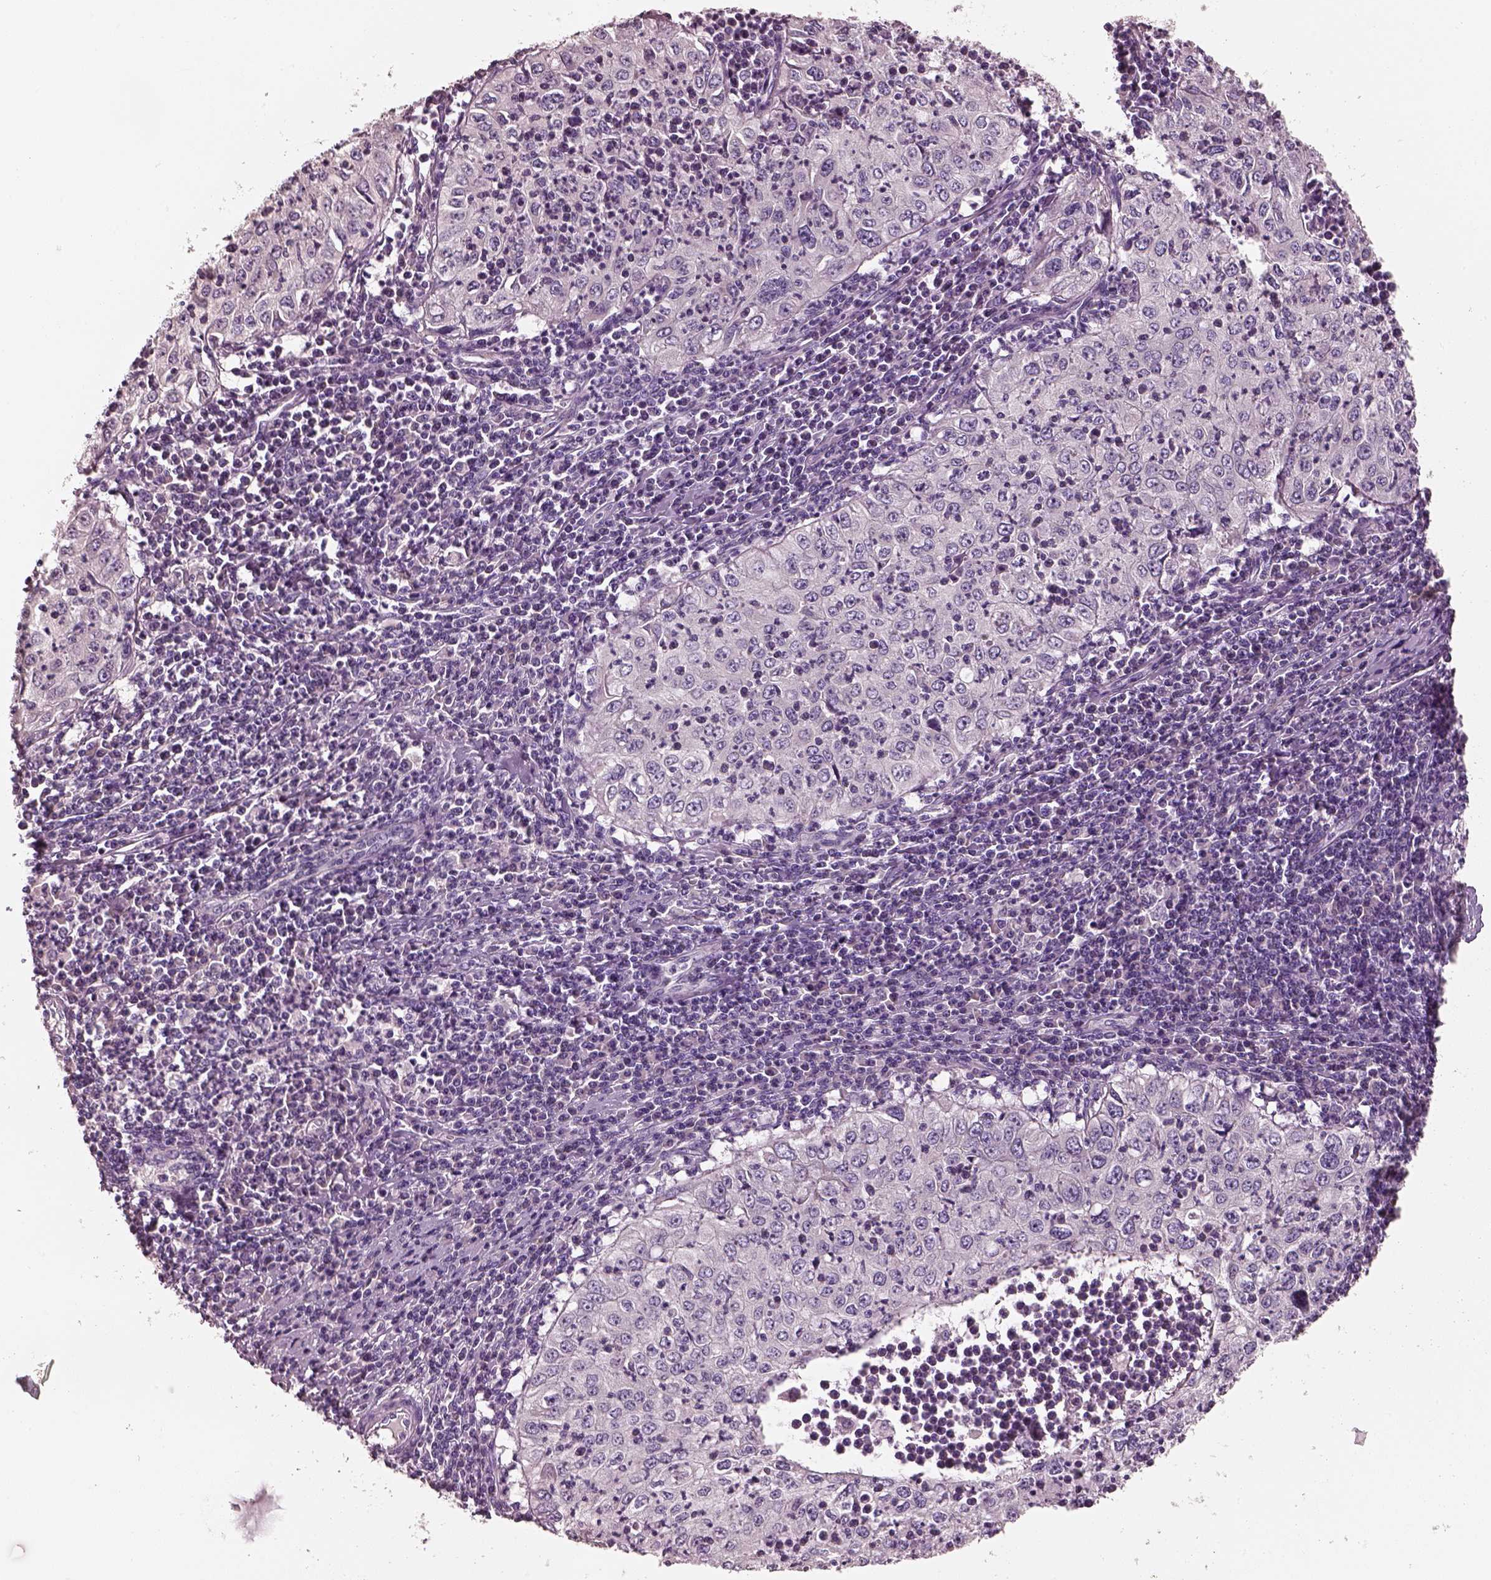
{"staining": {"intensity": "negative", "quantity": "none", "location": "none"}, "tissue": "cervical cancer", "cell_type": "Tumor cells", "image_type": "cancer", "snomed": [{"axis": "morphology", "description": "Squamous cell carcinoma, NOS"}, {"axis": "topography", "description": "Cervix"}], "caption": "Tumor cells show no significant staining in cervical cancer.", "gene": "PNOC", "patient": {"sex": "female", "age": 24}}